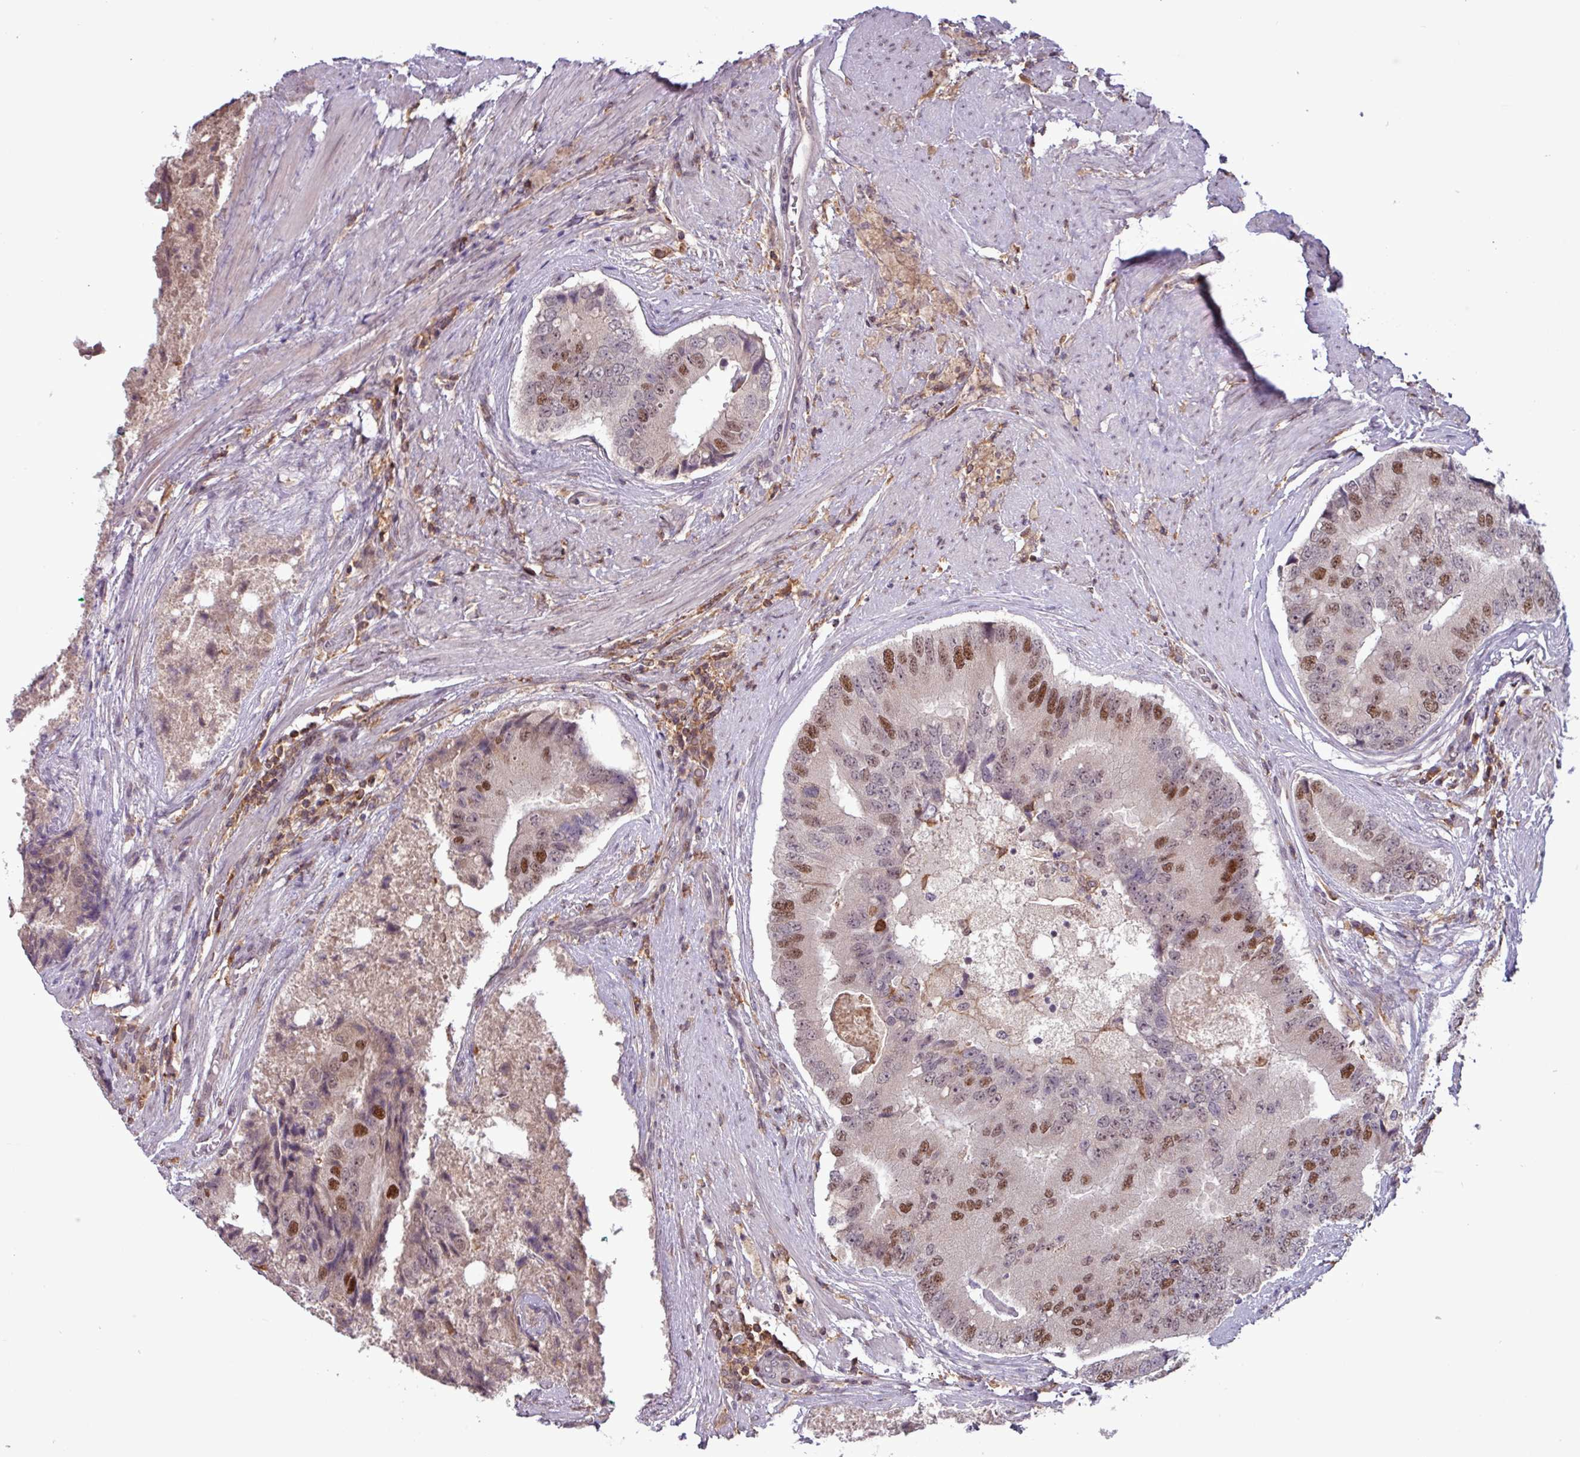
{"staining": {"intensity": "moderate", "quantity": "25%-75%", "location": "nuclear"}, "tissue": "prostate cancer", "cell_type": "Tumor cells", "image_type": "cancer", "snomed": [{"axis": "morphology", "description": "Adenocarcinoma, High grade"}, {"axis": "topography", "description": "Prostate"}], "caption": "High-power microscopy captured an IHC image of prostate adenocarcinoma (high-grade), revealing moderate nuclear positivity in approximately 25%-75% of tumor cells.", "gene": "PRRX1", "patient": {"sex": "male", "age": 70}}